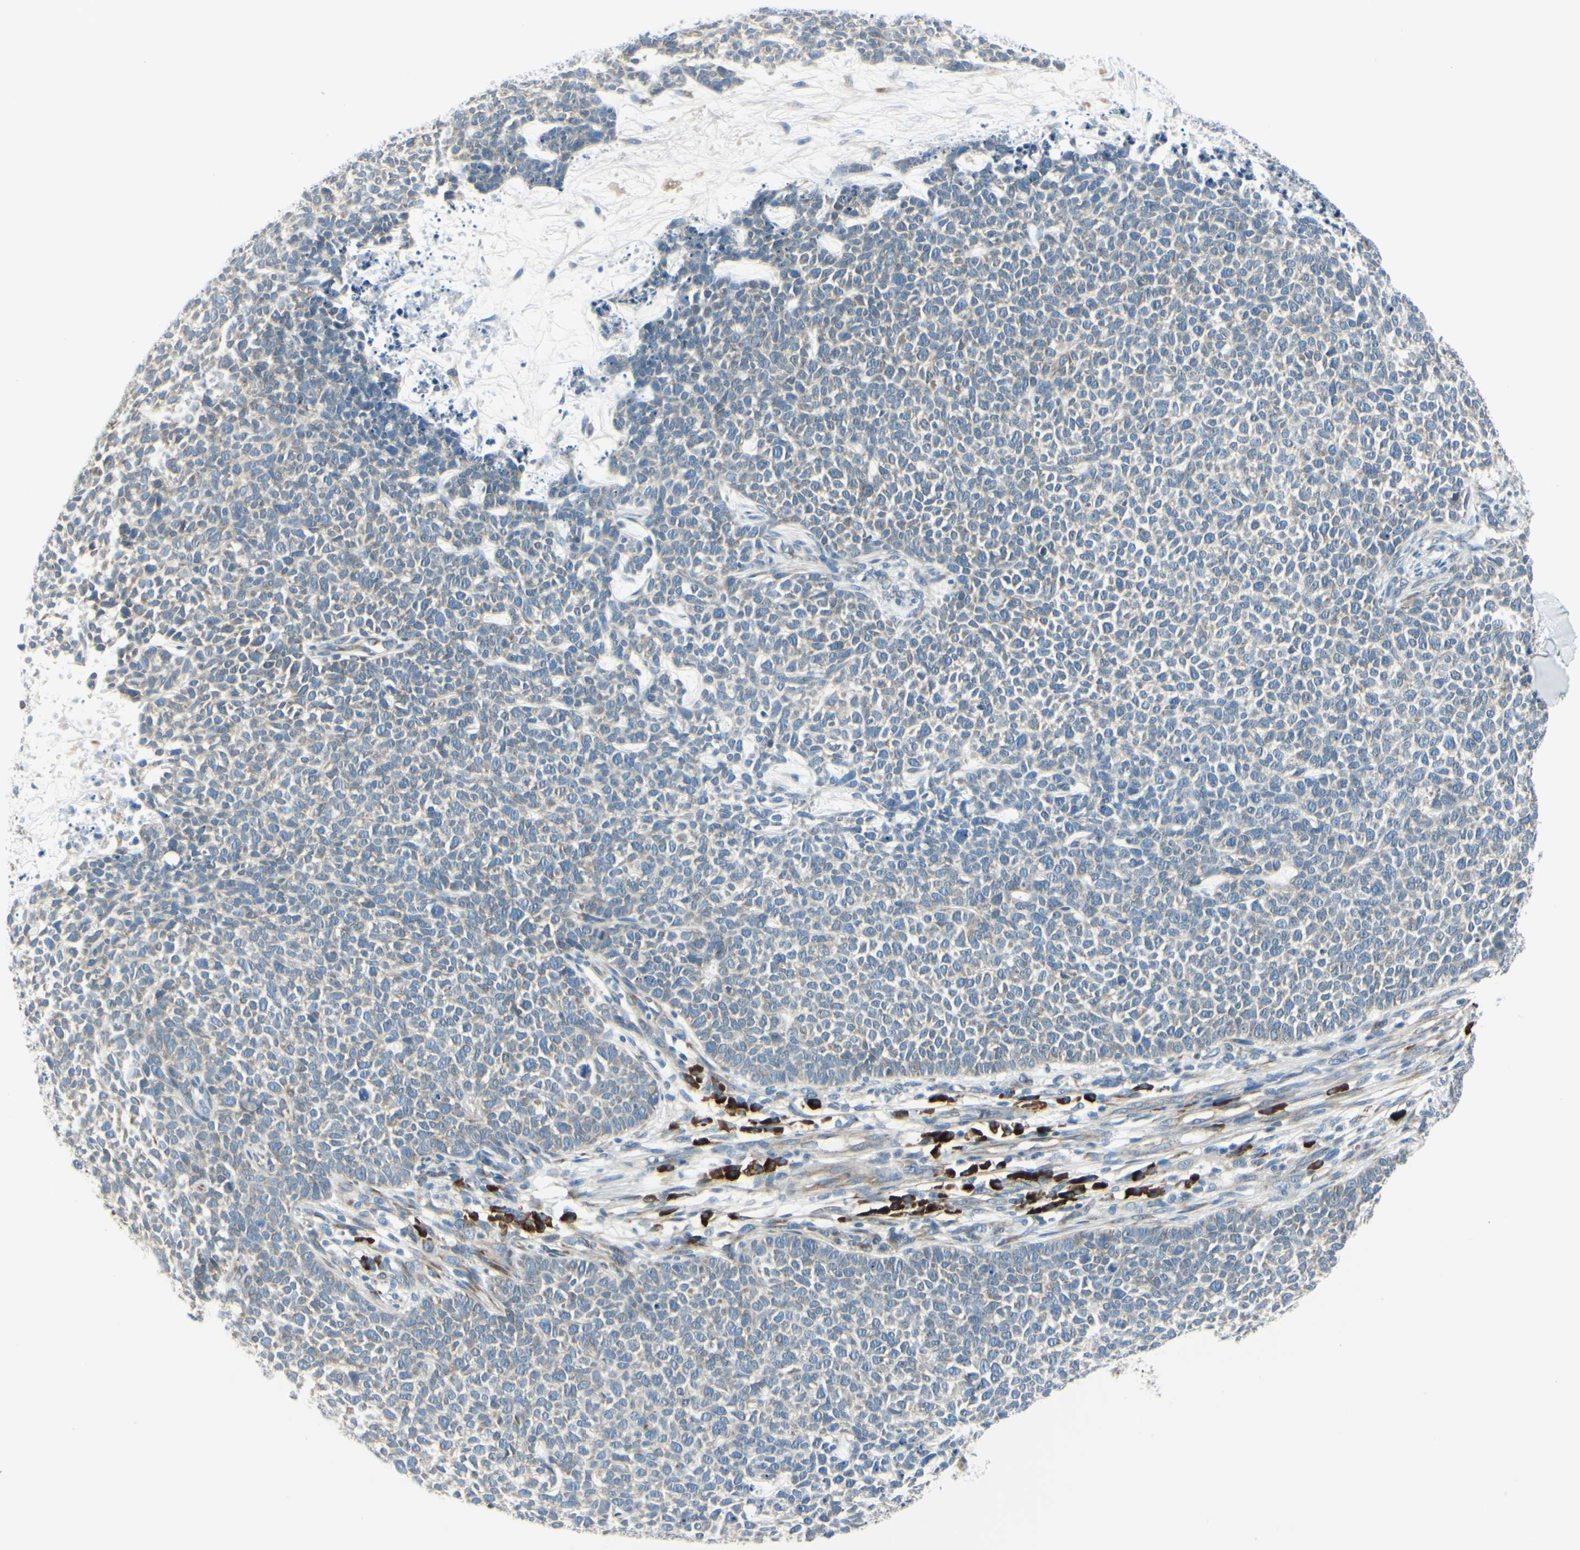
{"staining": {"intensity": "weak", "quantity": ">75%", "location": "cytoplasmic/membranous"}, "tissue": "skin cancer", "cell_type": "Tumor cells", "image_type": "cancer", "snomed": [{"axis": "morphology", "description": "Basal cell carcinoma"}, {"axis": "topography", "description": "Skin"}], "caption": "Immunohistochemical staining of human skin basal cell carcinoma shows low levels of weak cytoplasmic/membranous protein expression in approximately >75% of tumor cells.", "gene": "SELENOS", "patient": {"sex": "female", "age": 84}}